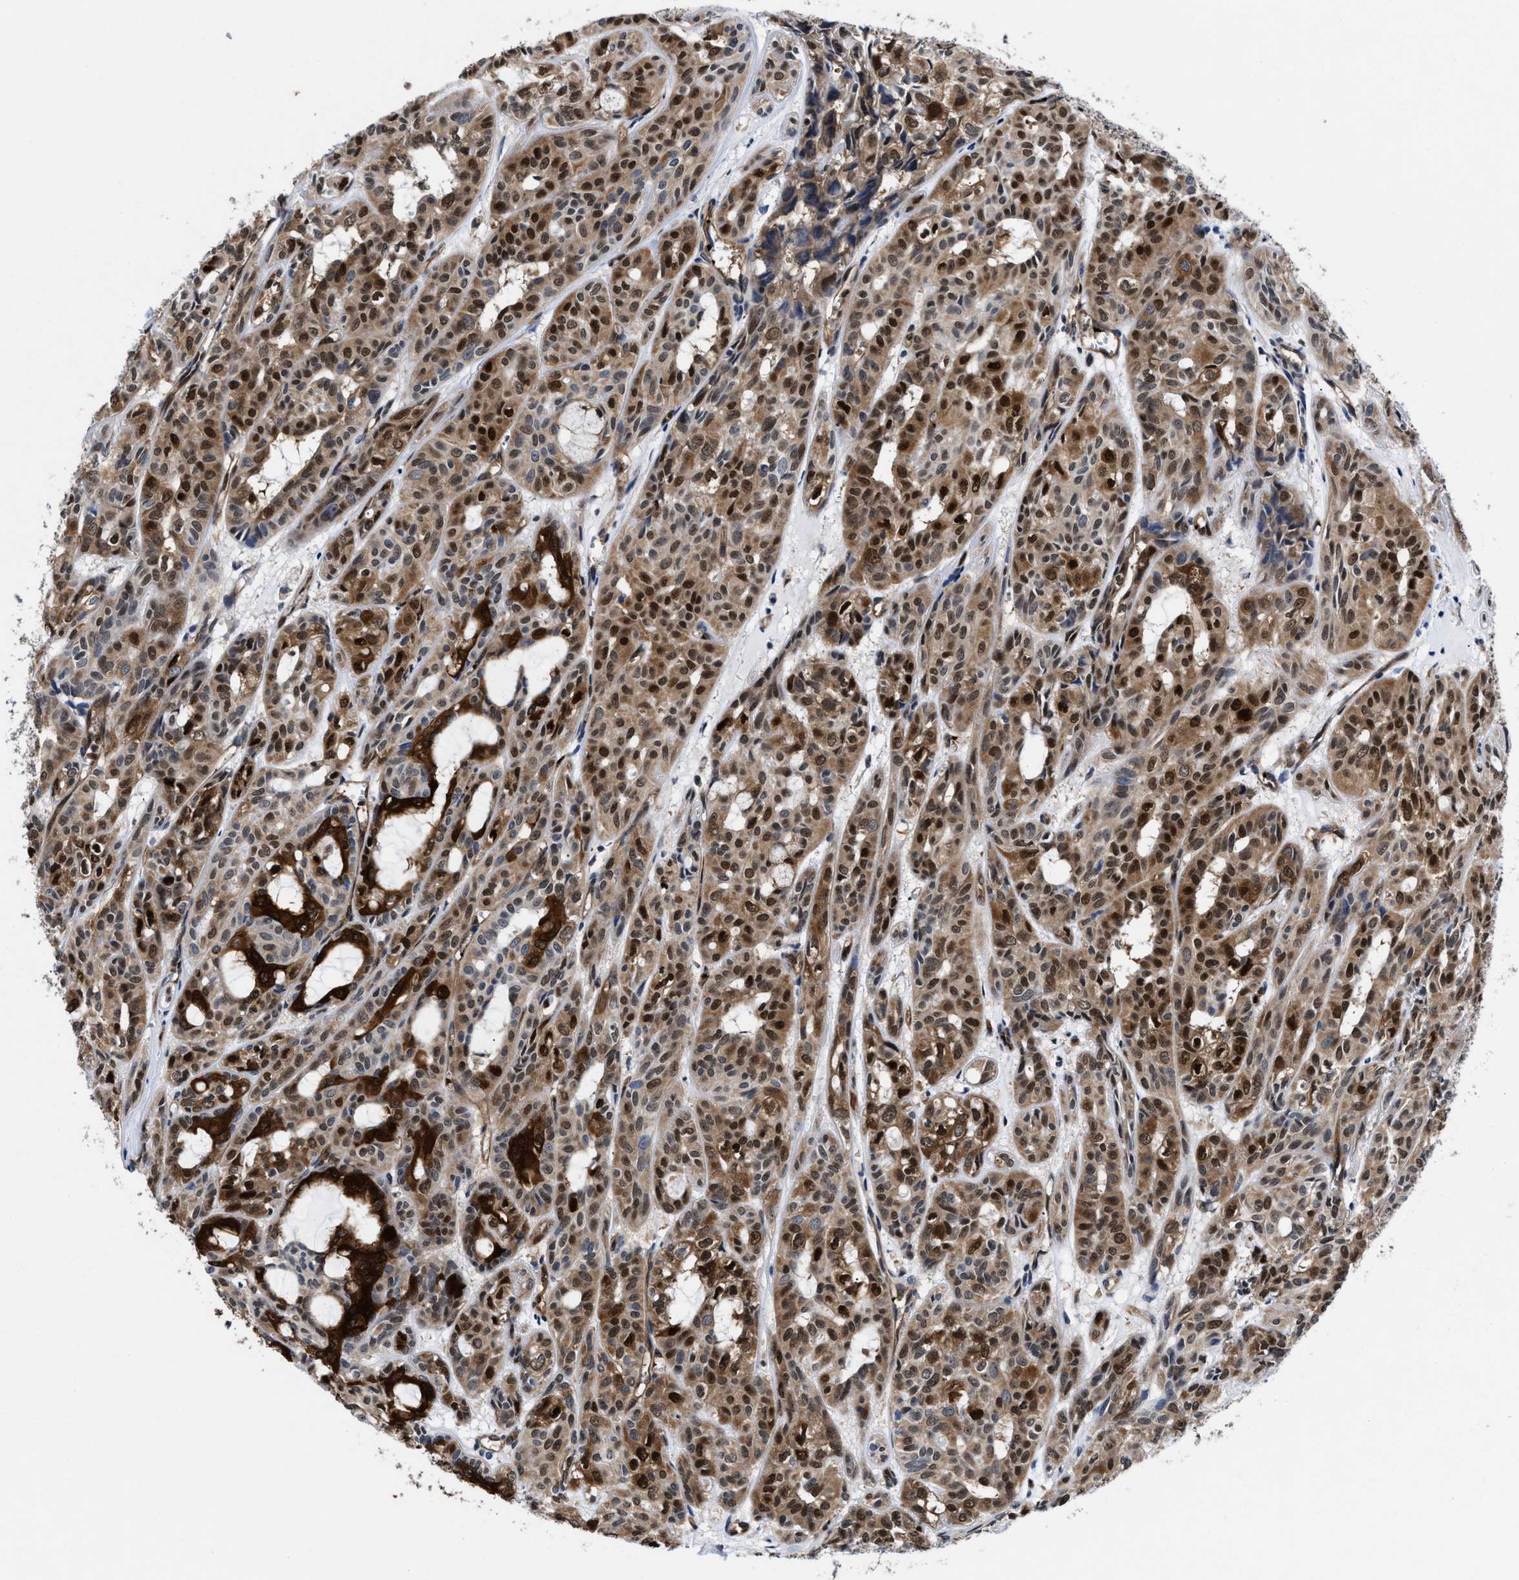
{"staining": {"intensity": "strong", "quantity": ">75%", "location": "cytoplasmic/membranous,nuclear"}, "tissue": "head and neck cancer", "cell_type": "Tumor cells", "image_type": "cancer", "snomed": [{"axis": "morphology", "description": "Adenocarcinoma, NOS"}, {"axis": "topography", "description": "Salivary gland, NOS"}, {"axis": "topography", "description": "Head-Neck"}], "caption": "Protein expression analysis of human head and neck adenocarcinoma reveals strong cytoplasmic/membranous and nuclear expression in approximately >75% of tumor cells.", "gene": "ACLY", "patient": {"sex": "female", "age": 76}}